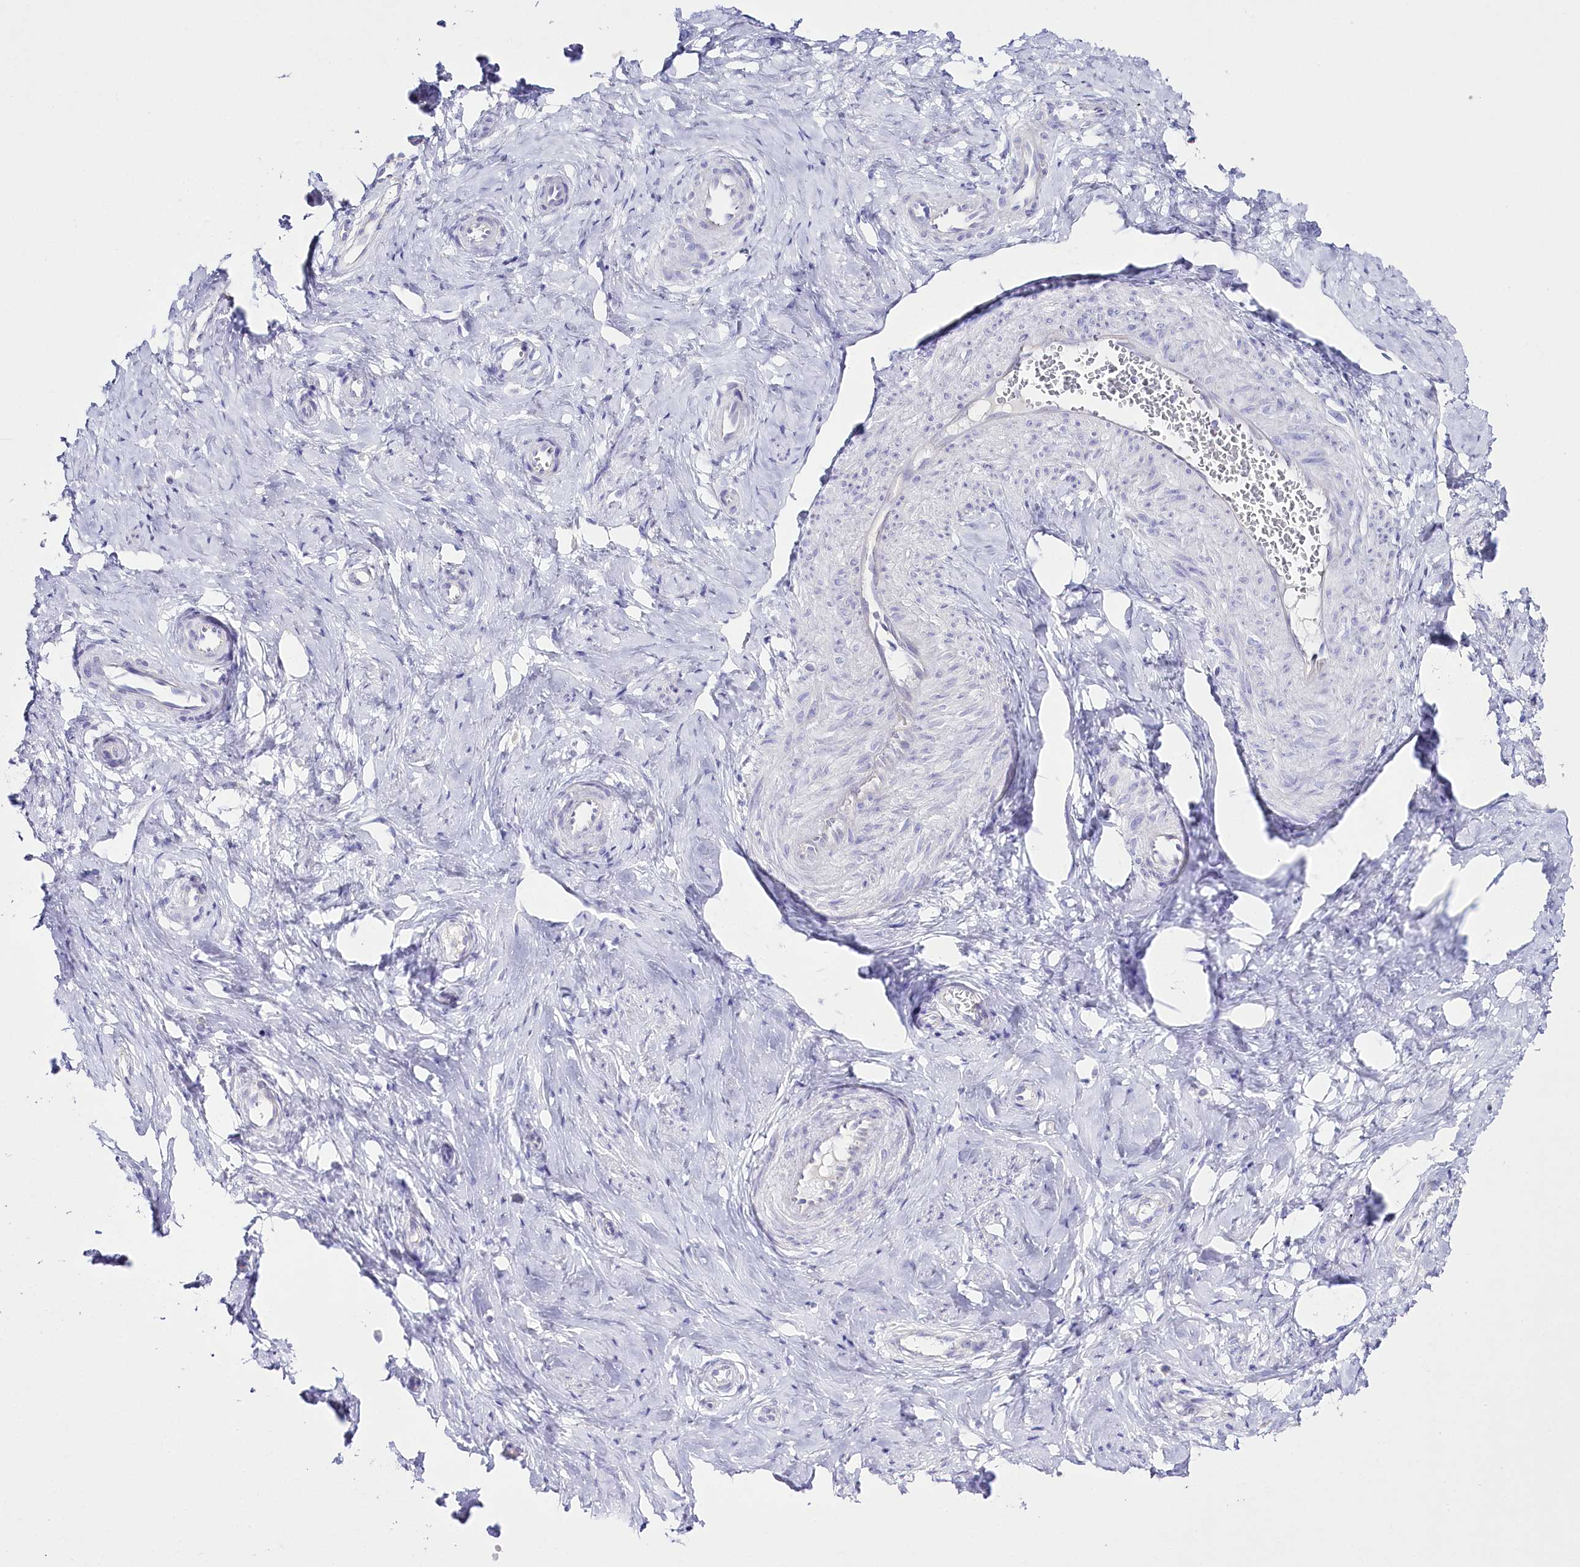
{"staining": {"intensity": "negative", "quantity": "none", "location": "none"}, "tissue": "cervix", "cell_type": "Glandular cells", "image_type": "normal", "snomed": [{"axis": "morphology", "description": "Normal tissue, NOS"}, {"axis": "topography", "description": "Cervix"}], "caption": "This is a micrograph of IHC staining of normal cervix, which shows no staining in glandular cells.", "gene": "CSN3", "patient": {"sex": "female", "age": 36}}